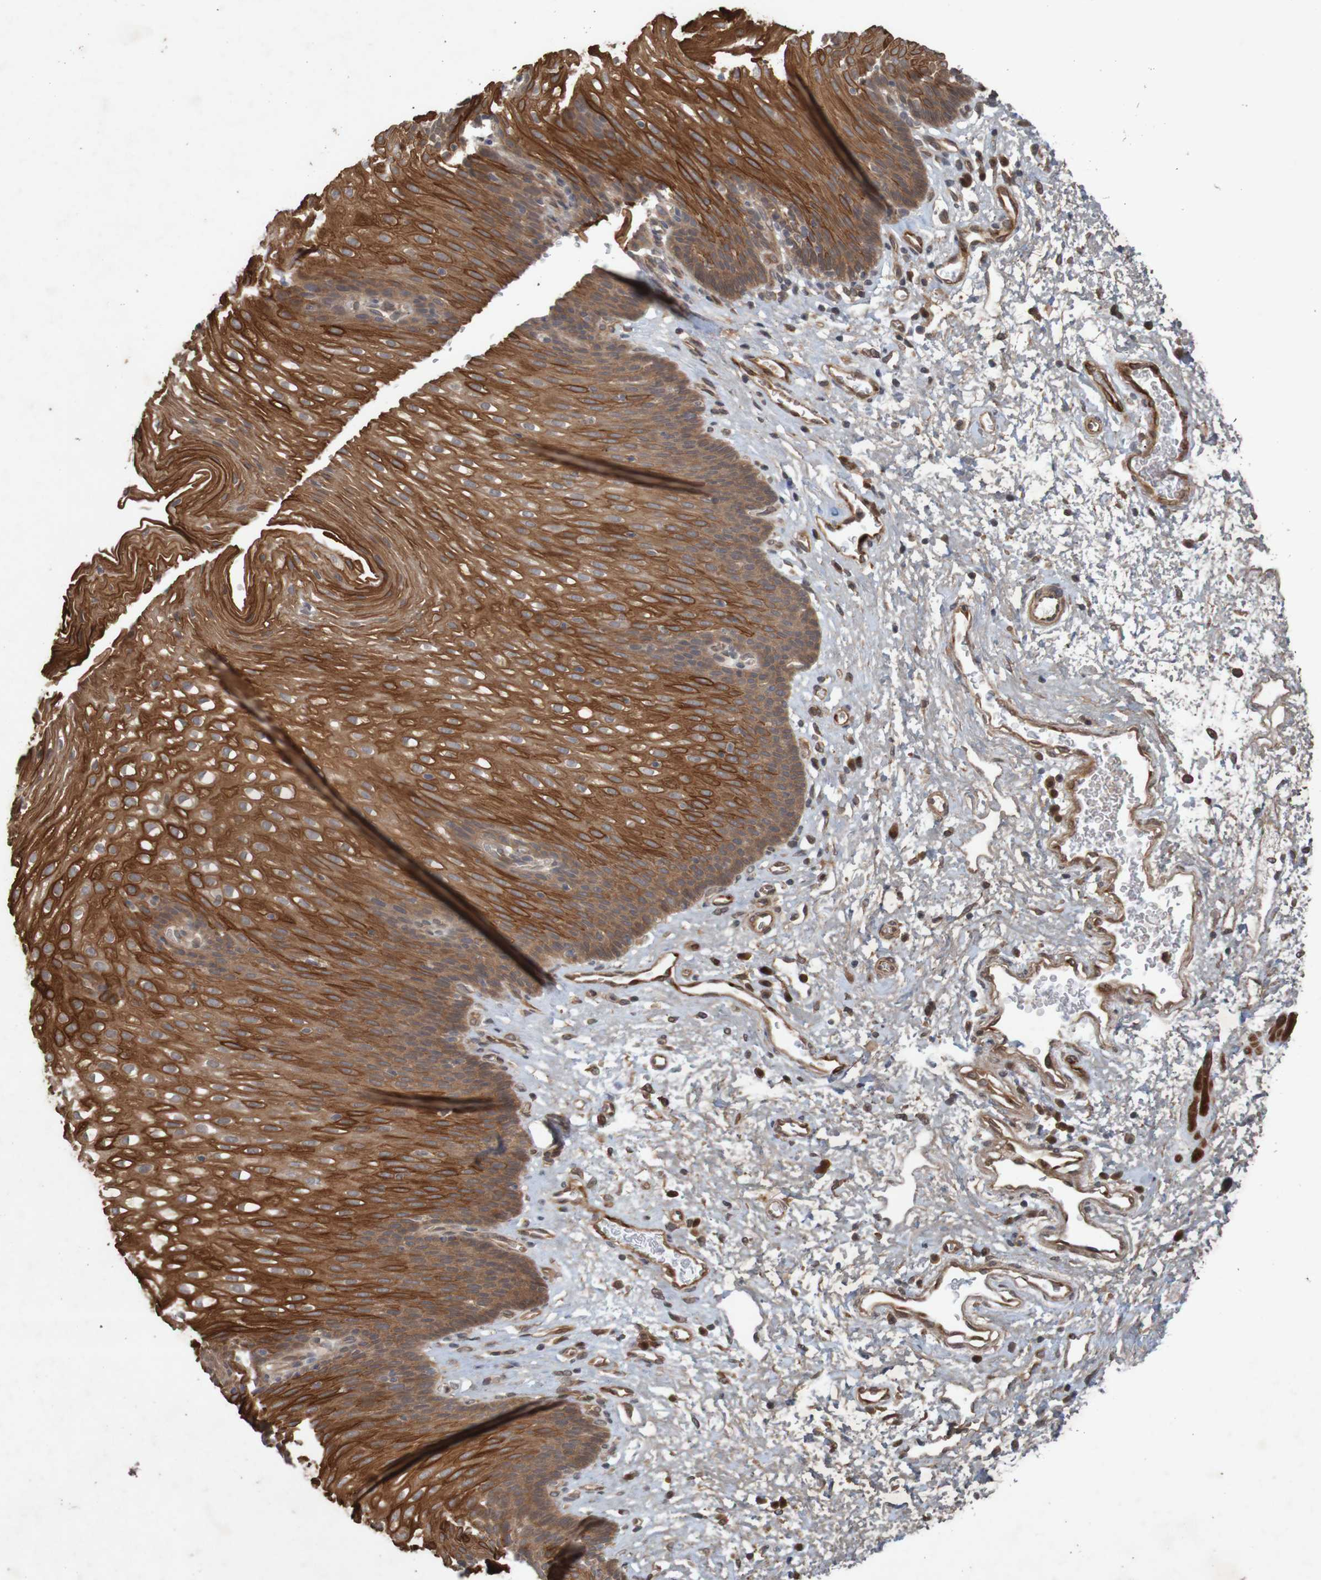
{"staining": {"intensity": "strong", "quantity": ">75%", "location": "cytoplasmic/membranous"}, "tissue": "esophagus", "cell_type": "Squamous epithelial cells", "image_type": "normal", "snomed": [{"axis": "morphology", "description": "Normal tissue, NOS"}, {"axis": "topography", "description": "Esophagus"}], "caption": "An image of esophagus stained for a protein exhibits strong cytoplasmic/membranous brown staining in squamous epithelial cells.", "gene": "ARHGEF11", "patient": {"sex": "male", "age": 48}}